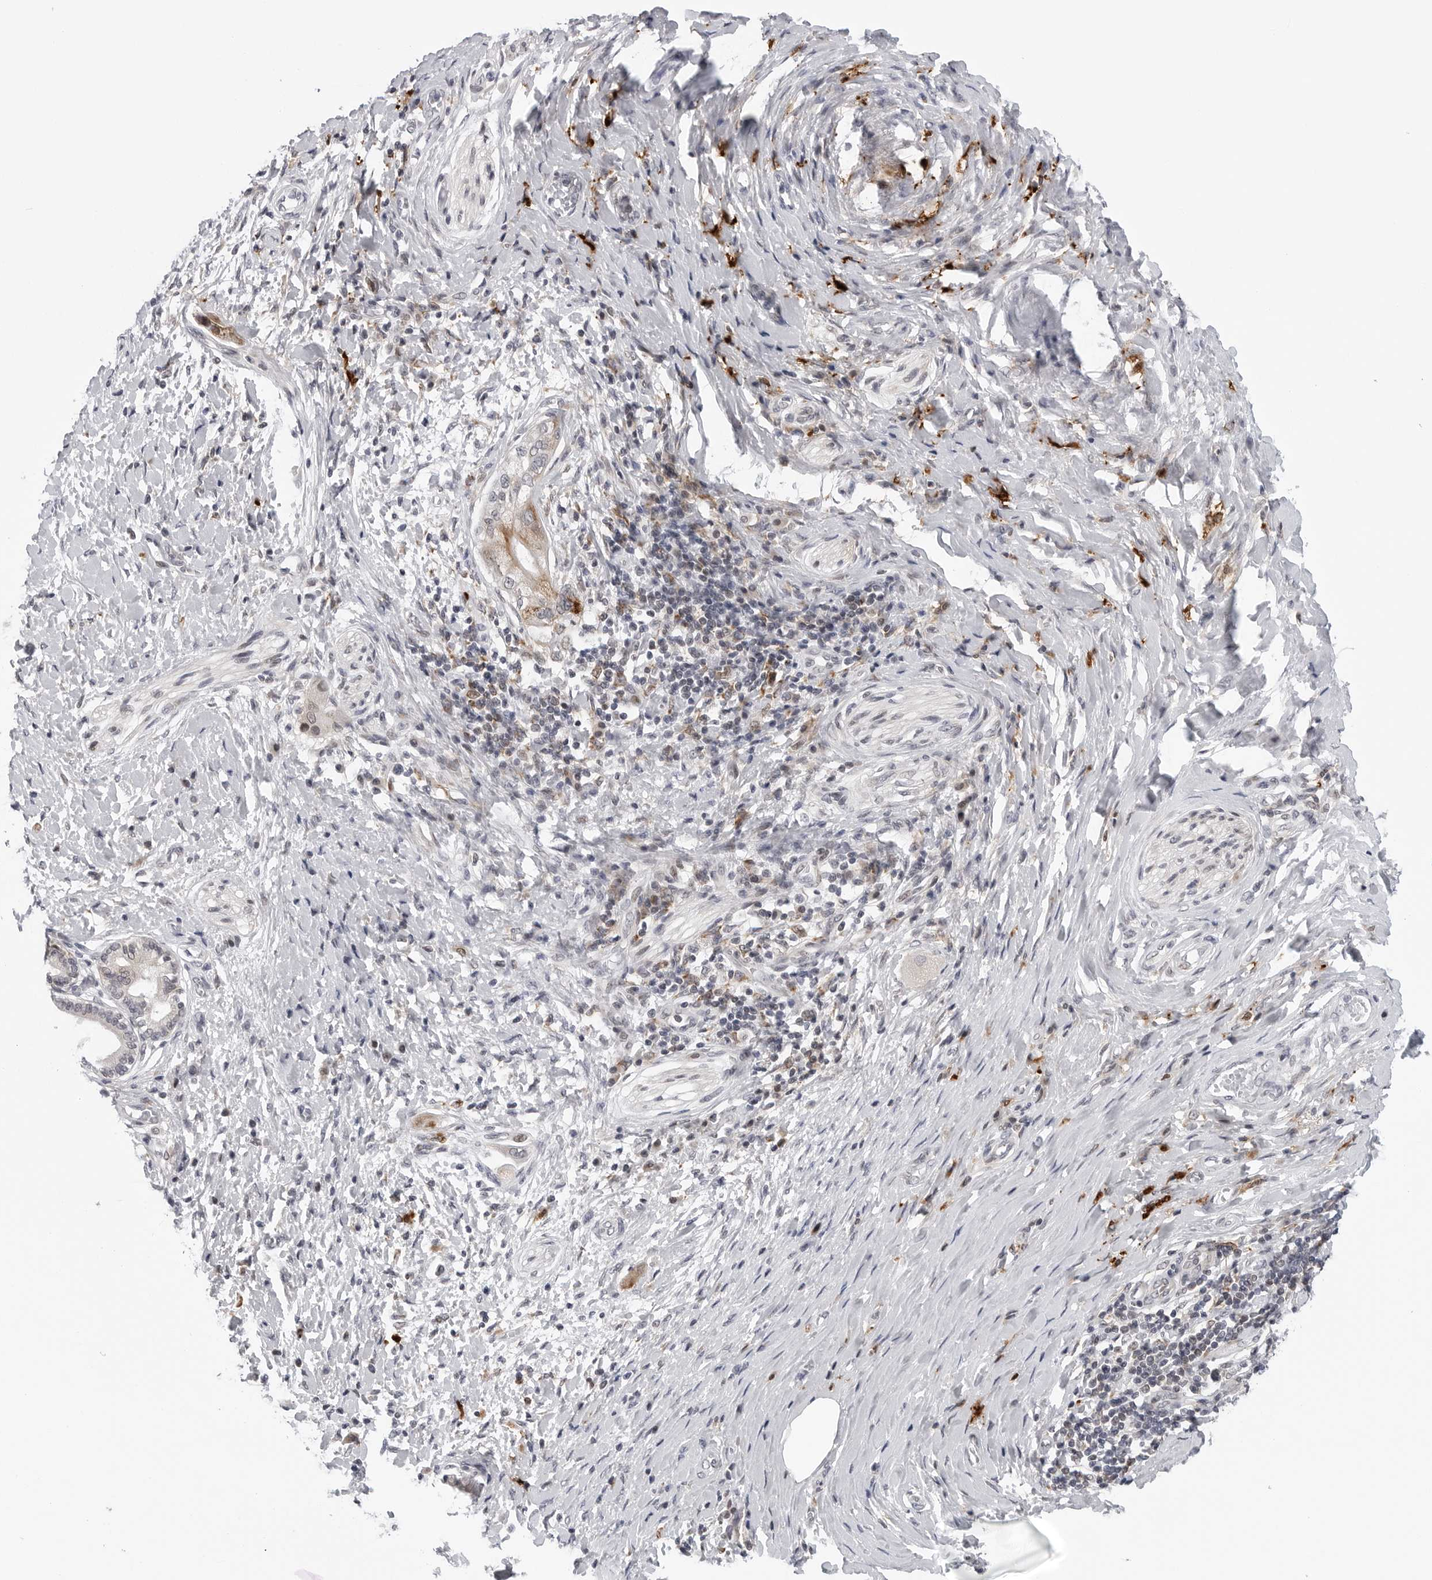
{"staining": {"intensity": "negative", "quantity": "none", "location": "none"}, "tissue": "pancreatic cancer", "cell_type": "Tumor cells", "image_type": "cancer", "snomed": [{"axis": "morphology", "description": "Adenocarcinoma, NOS"}, {"axis": "topography", "description": "Pancreas"}], "caption": "An immunohistochemistry image of pancreatic cancer is shown. There is no staining in tumor cells of pancreatic cancer. (Stains: DAB (3,3'-diaminobenzidine) IHC with hematoxylin counter stain, Microscopy: brightfield microscopy at high magnification).", "gene": "CDK20", "patient": {"sex": "male", "age": 58}}